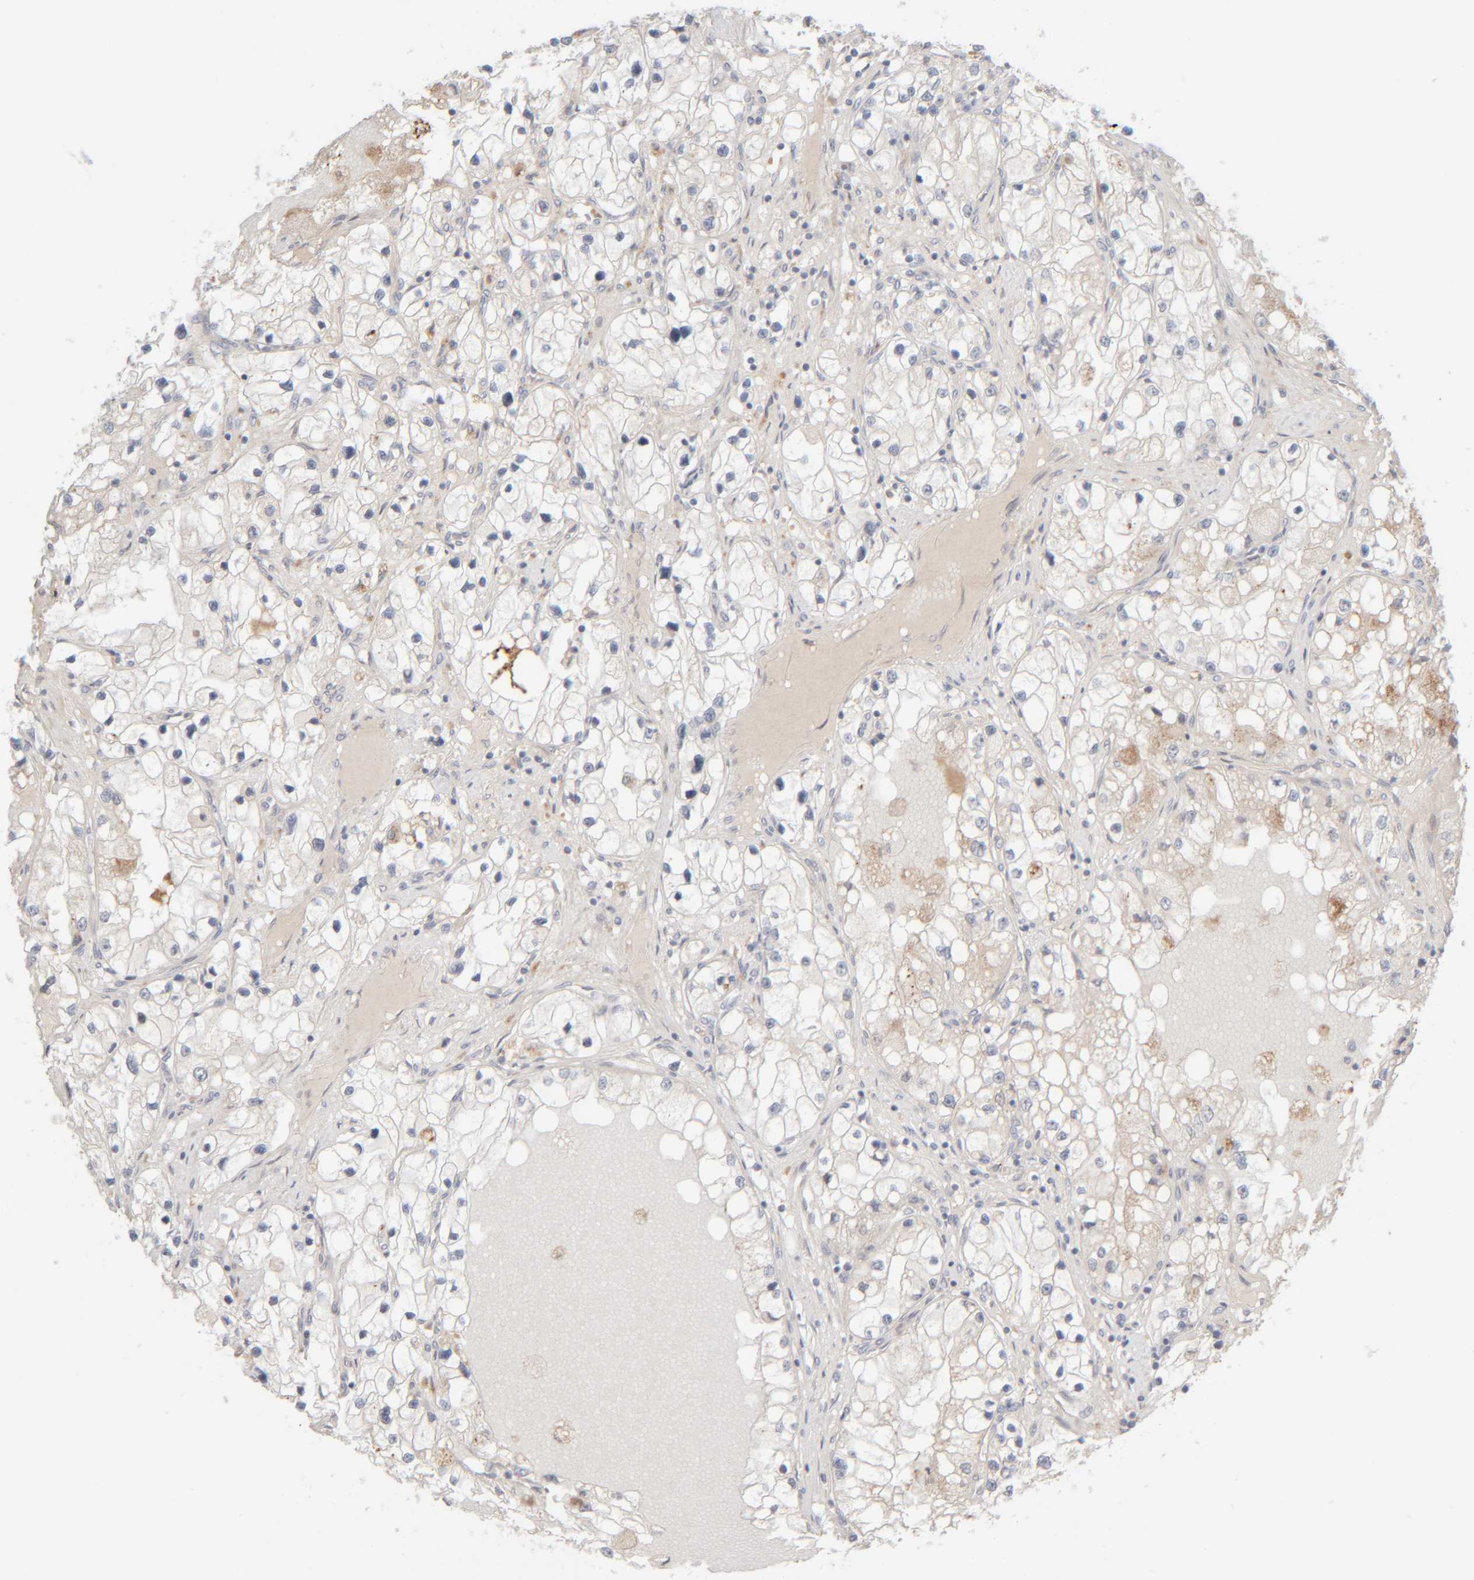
{"staining": {"intensity": "moderate", "quantity": "<25%", "location": "cytoplasmic/membranous"}, "tissue": "renal cancer", "cell_type": "Tumor cells", "image_type": "cancer", "snomed": [{"axis": "morphology", "description": "Adenocarcinoma, NOS"}, {"axis": "topography", "description": "Kidney"}], "caption": "Protein expression analysis of renal adenocarcinoma demonstrates moderate cytoplasmic/membranous expression in about <25% of tumor cells. (Brightfield microscopy of DAB IHC at high magnification).", "gene": "CHKA", "patient": {"sex": "male", "age": 68}}